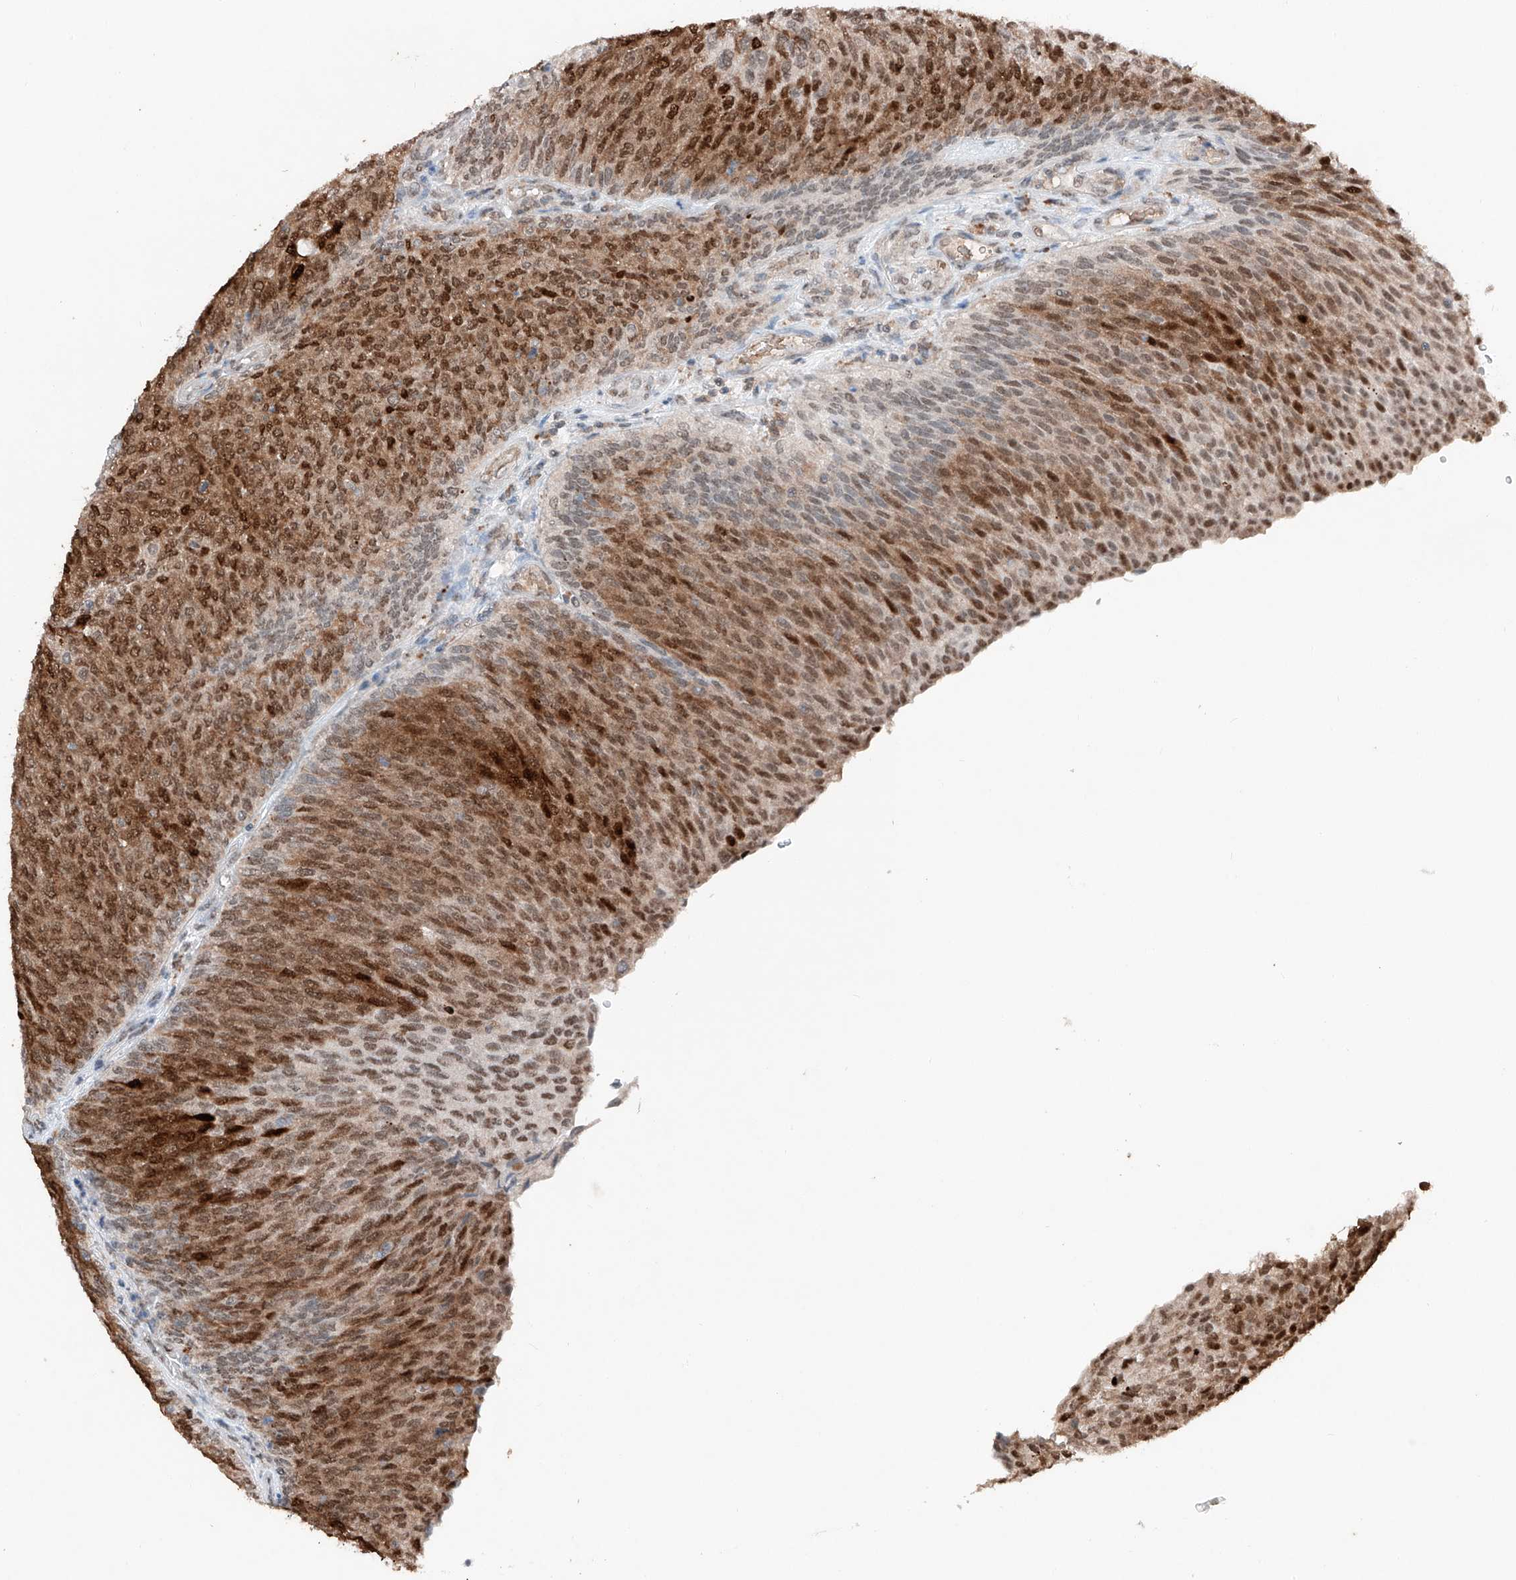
{"staining": {"intensity": "strong", "quantity": ">75%", "location": "cytoplasmic/membranous,nuclear"}, "tissue": "urothelial cancer", "cell_type": "Tumor cells", "image_type": "cancer", "snomed": [{"axis": "morphology", "description": "Urothelial carcinoma, Low grade"}, {"axis": "topography", "description": "Urinary bladder"}], "caption": "Human urothelial cancer stained for a protein (brown) exhibits strong cytoplasmic/membranous and nuclear positive positivity in about >75% of tumor cells.", "gene": "TBX4", "patient": {"sex": "female", "age": 79}}